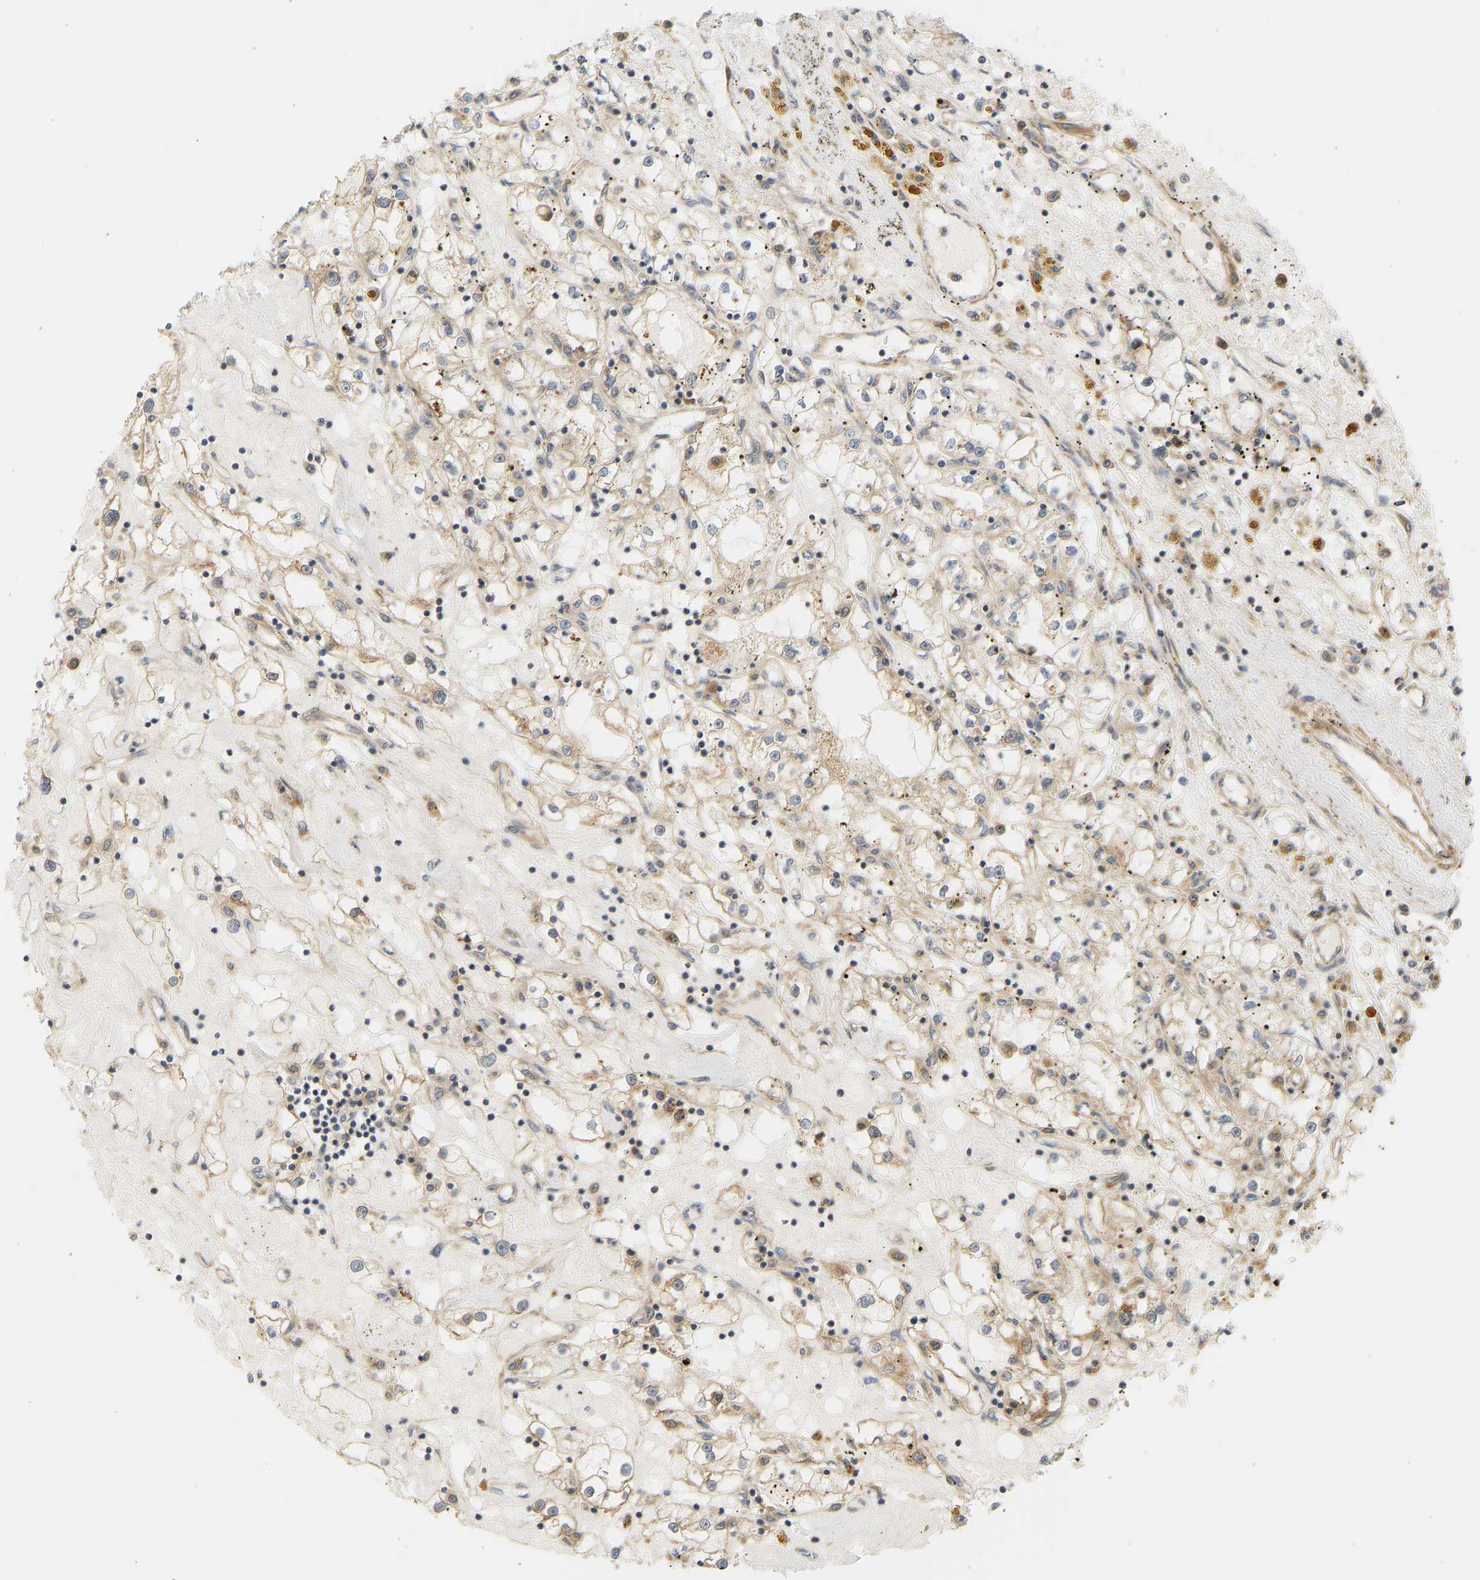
{"staining": {"intensity": "moderate", "quantity": "<25%", "location": "cytoplasmic/membranous"}, "tissue": "renal cancer", "cell_type": "Tumor cells", "image_type": "cancer", "snomed": [{"axis": "morphology", "description": "Adenocarcinoma, NOS"}, {"axis": "topography", "description": "Kidney"}], "caption": "High-magnification brightfield microscopy of renal adenocarcinoma stained with DAB (brown) and counterstained with hematoxylin (blue). tumor cells exhibit moderate cytoplasmic/membranous staining is appreciated in approximately<25% of cells.", "gene": "CEP57", "patient": {"sex": "male", "age": 56}}